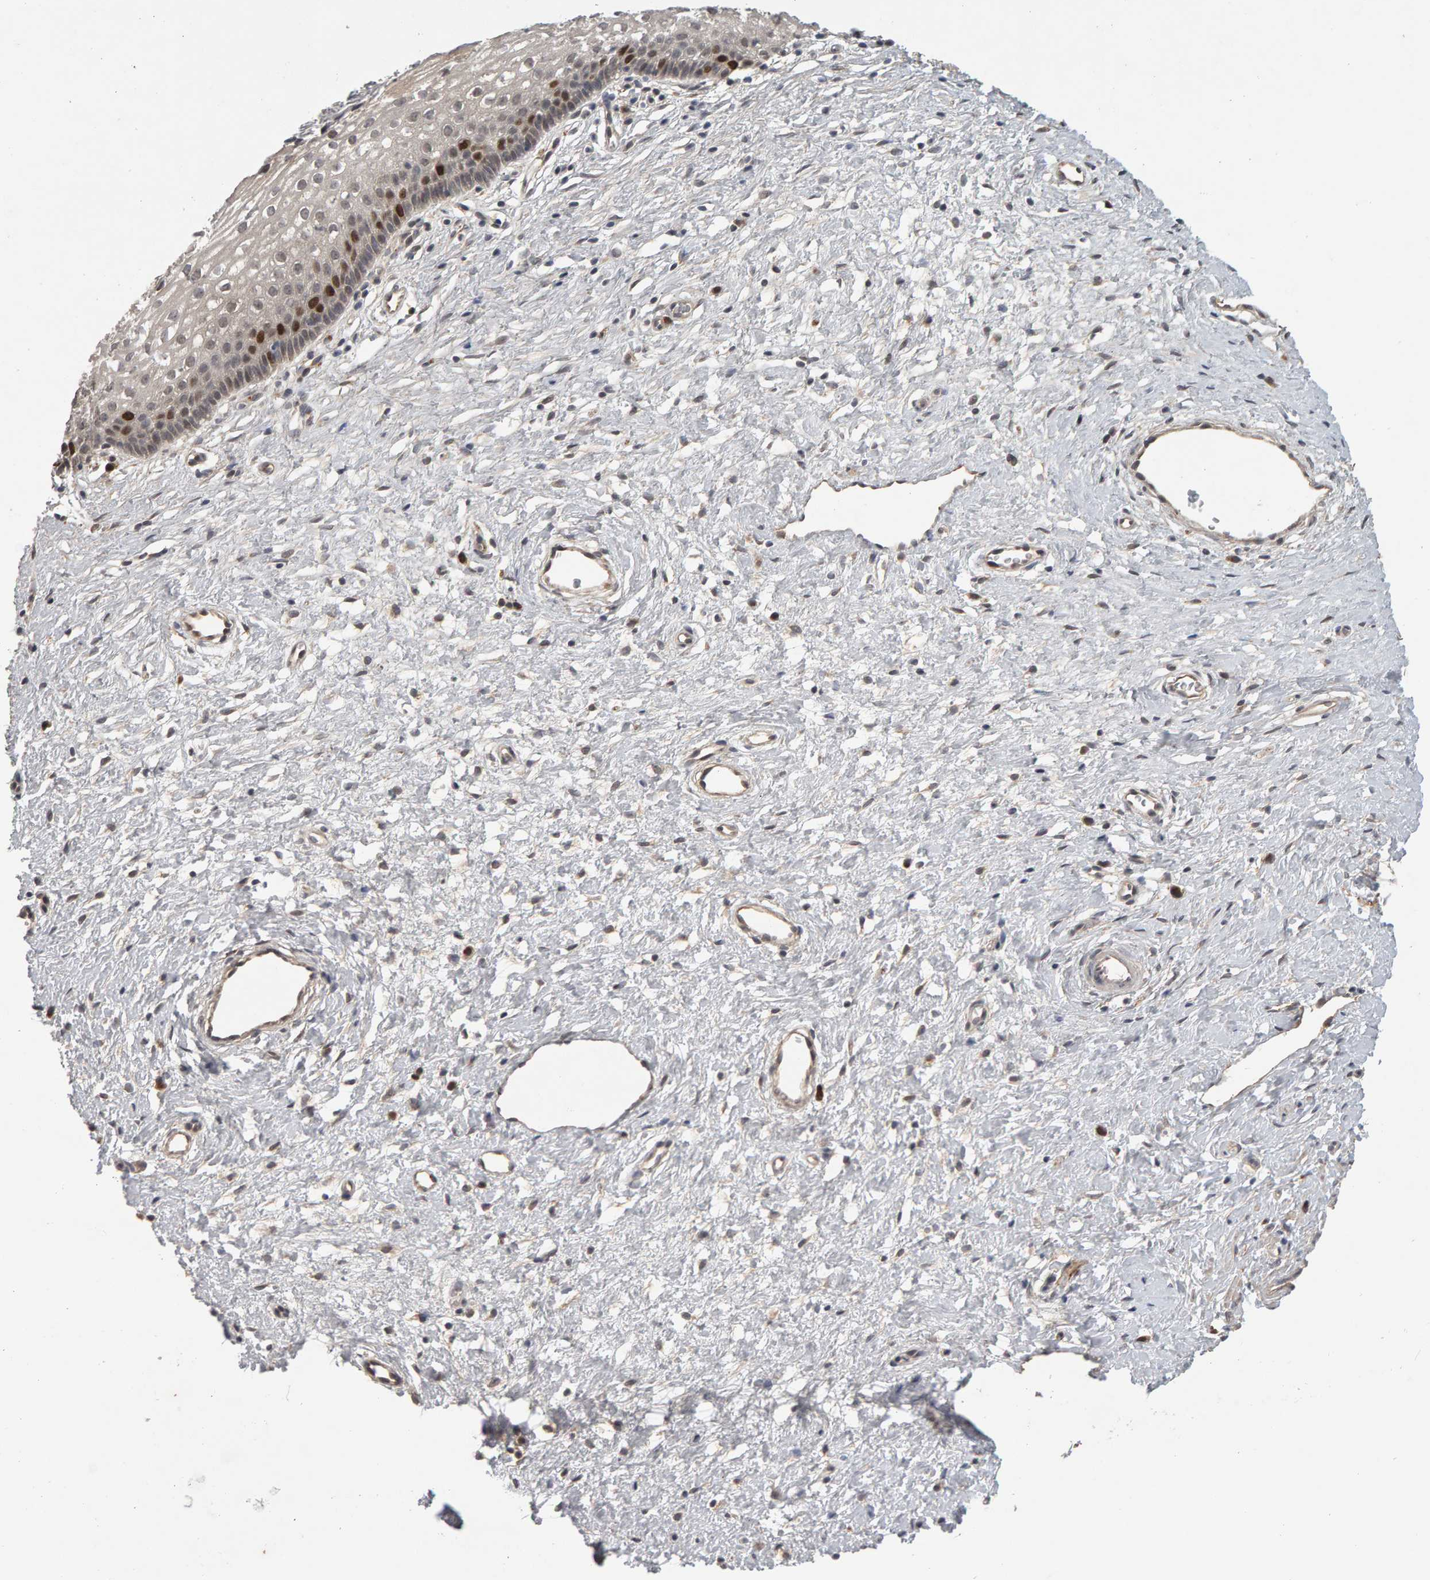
{"staining": {"intensity": "moderate", "quantity": ">75%", "location": "cytoplasmic/membranous"}, "tissue": "cervix", "cell_type": "Glandular cells", "image_type": "normal", "snomed": [{"axis": "morphology", "description": "Normal tissue, NOS"}, {"axis": "topography", "description": "Cervix"}], "caption": "A brown stain labels moderate cytoplasmic/membranous positivity of a protein in glandular cells of normal cervix. The protein is stained brown, and the nuclei are stained in blue (DAB (3,3'-diaminobenzidine) IHC with brightfield microscopy, high magnification).", "gene": "CDCA5", "patient": {"sex": "female", "age": 27}}